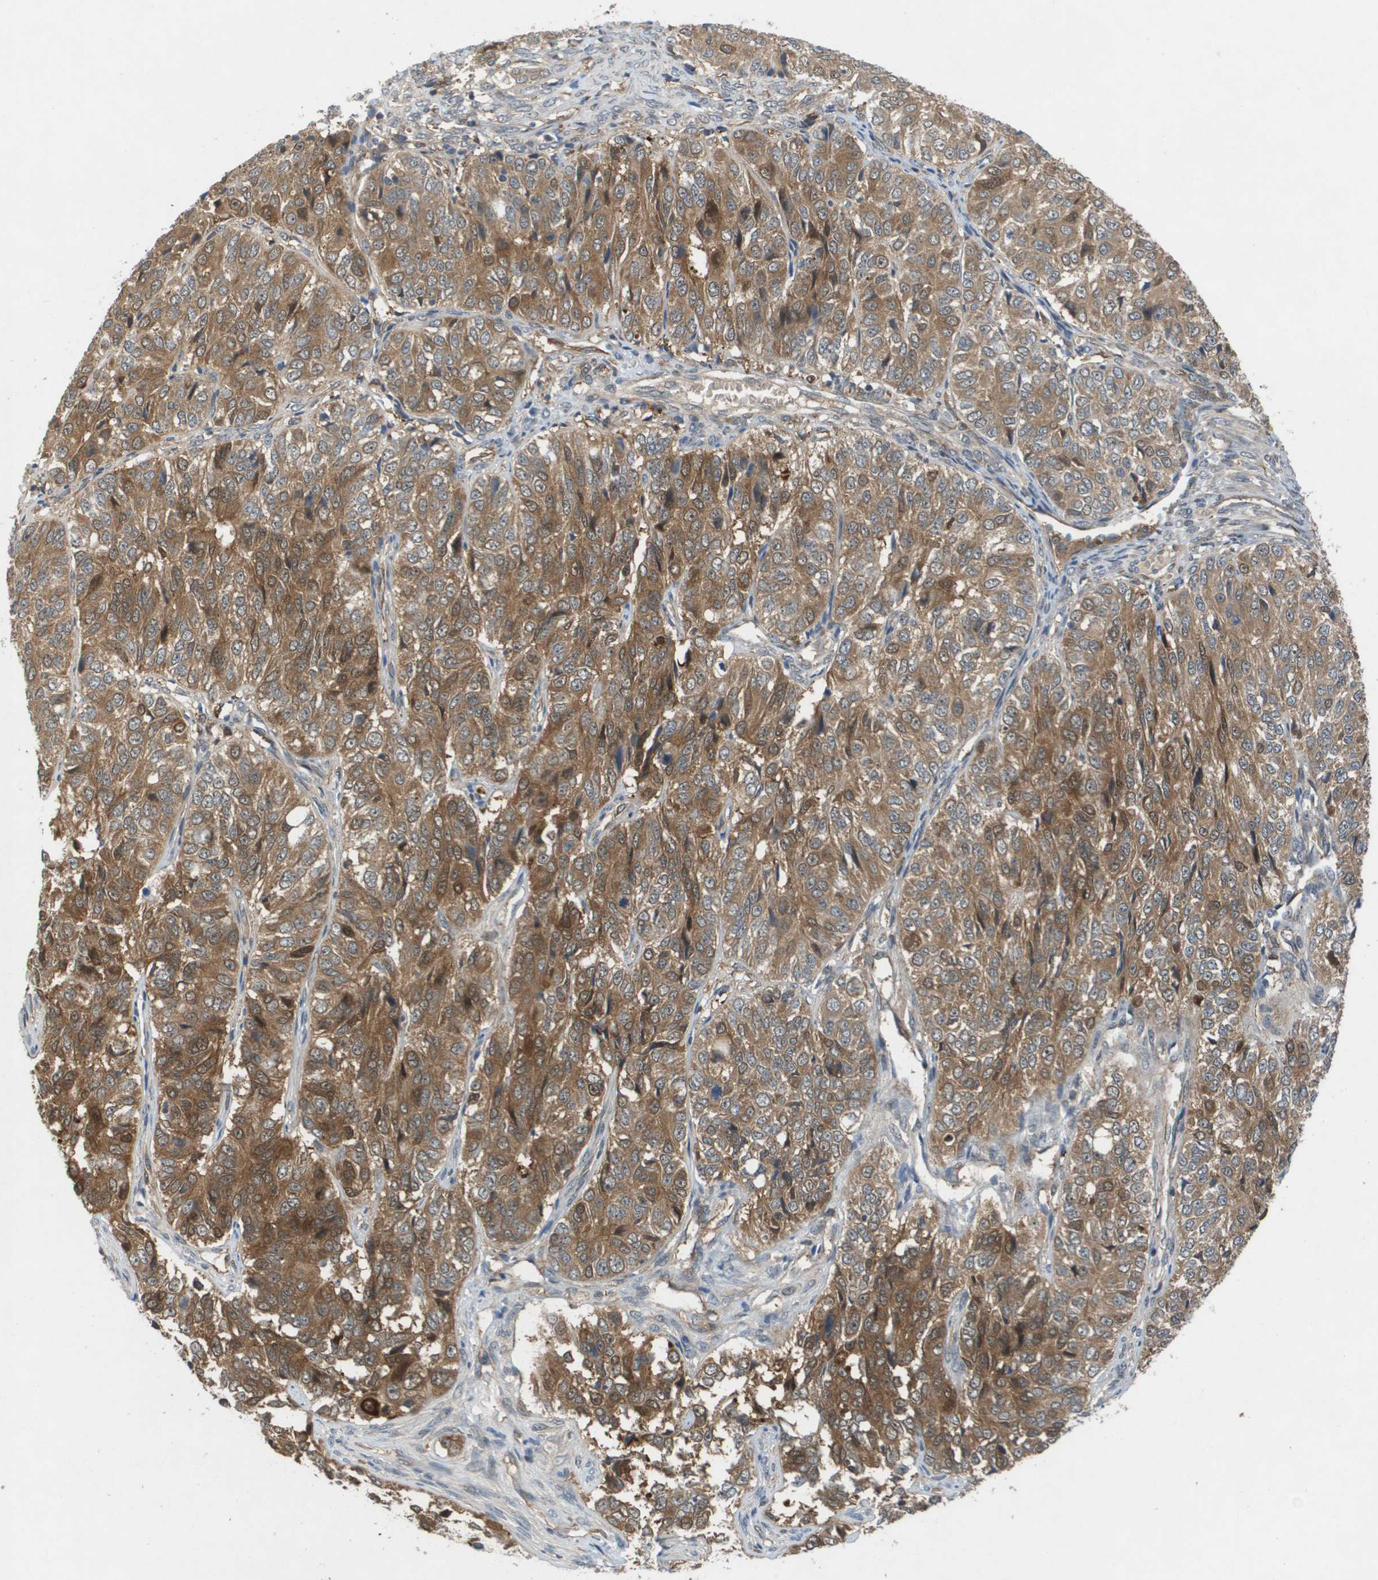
{"staining": {"intensity": "moderate", "quantity": ">75%", "location": "cytoplasmic/membranous"}, "tissue": "ovarian cancer", "cell_type": "Tumor cells", "image_type": "cancer", "snomed": [{"axis": "morphology", "description": "Carcinoma, endometroid"}, {"axis": "topography", "description": "Ovary"}], "caption": "The image exhibits staining of ovarian cancer (endometroid carcinoma), revealing moderate cytoplasmic/membranous protein expression (brown color) within tumor cells.", "gene": "PALD1", "patient": {"sex": "female", "age": 51}}